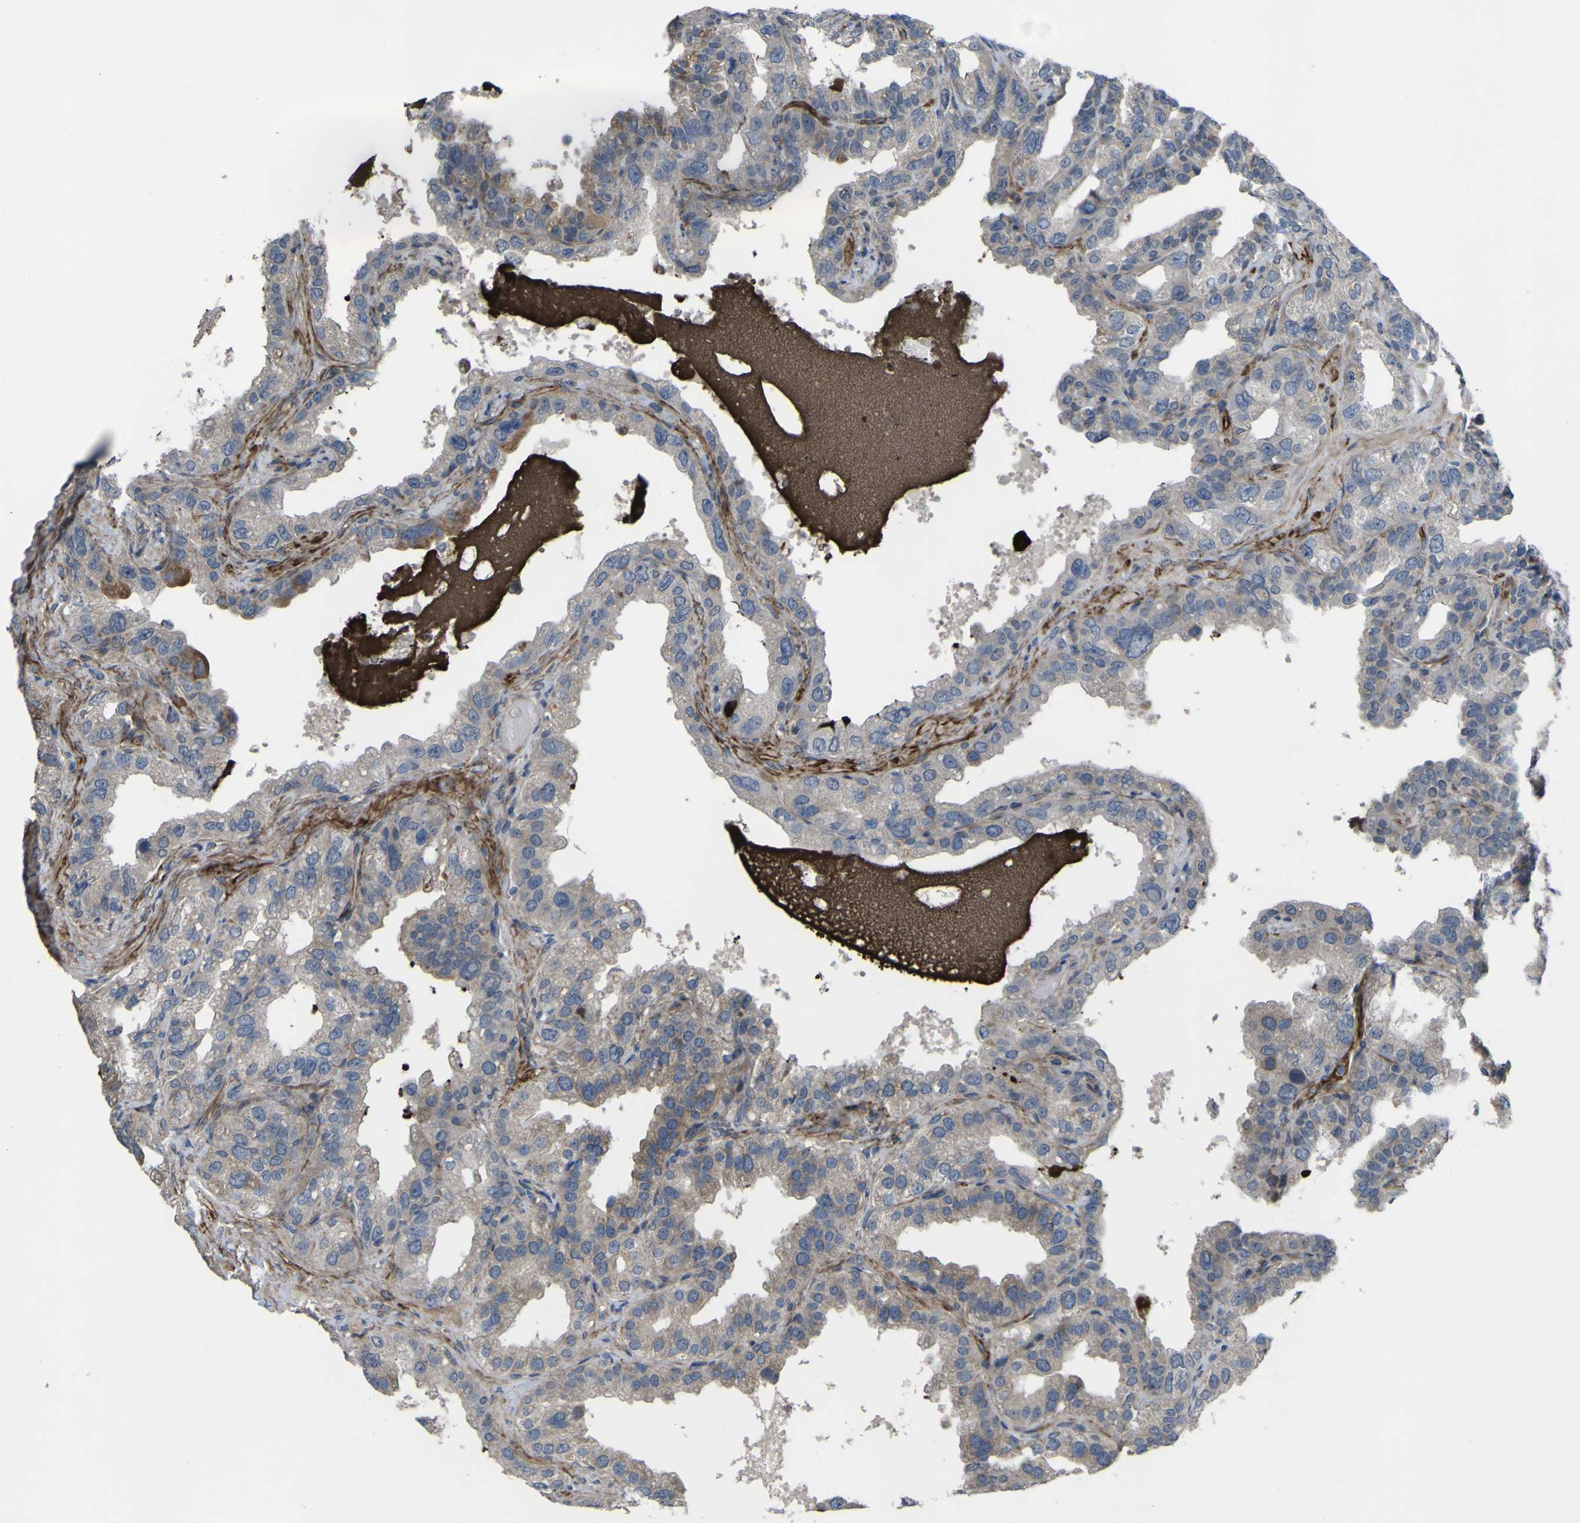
{"staining": {"intensity": "weak", "quantity": "<25%", "location": "cytoplasmic/membranous"}, "tissue": "seminal vesicle", "cell_type": "Glandular cells", "image_type": "normal", "snomed": [{"axis": "morphology", "description": "Normal tissue, NOS"}, {"axis": "topography", "description": "Seminal veicle"}], "caption": "Immunohistochemistry (IHC) micrograph of unremarkable seminal vesicle stained for a protein (brown), which shows no positivity in glandular cells. Brightfield microscopy of IHC stained with DAB (brown) and hematoxylin (blue), captured at high magnification.", "gene": "GPLD1", "patient": {"sex": "male", "age": 68}}